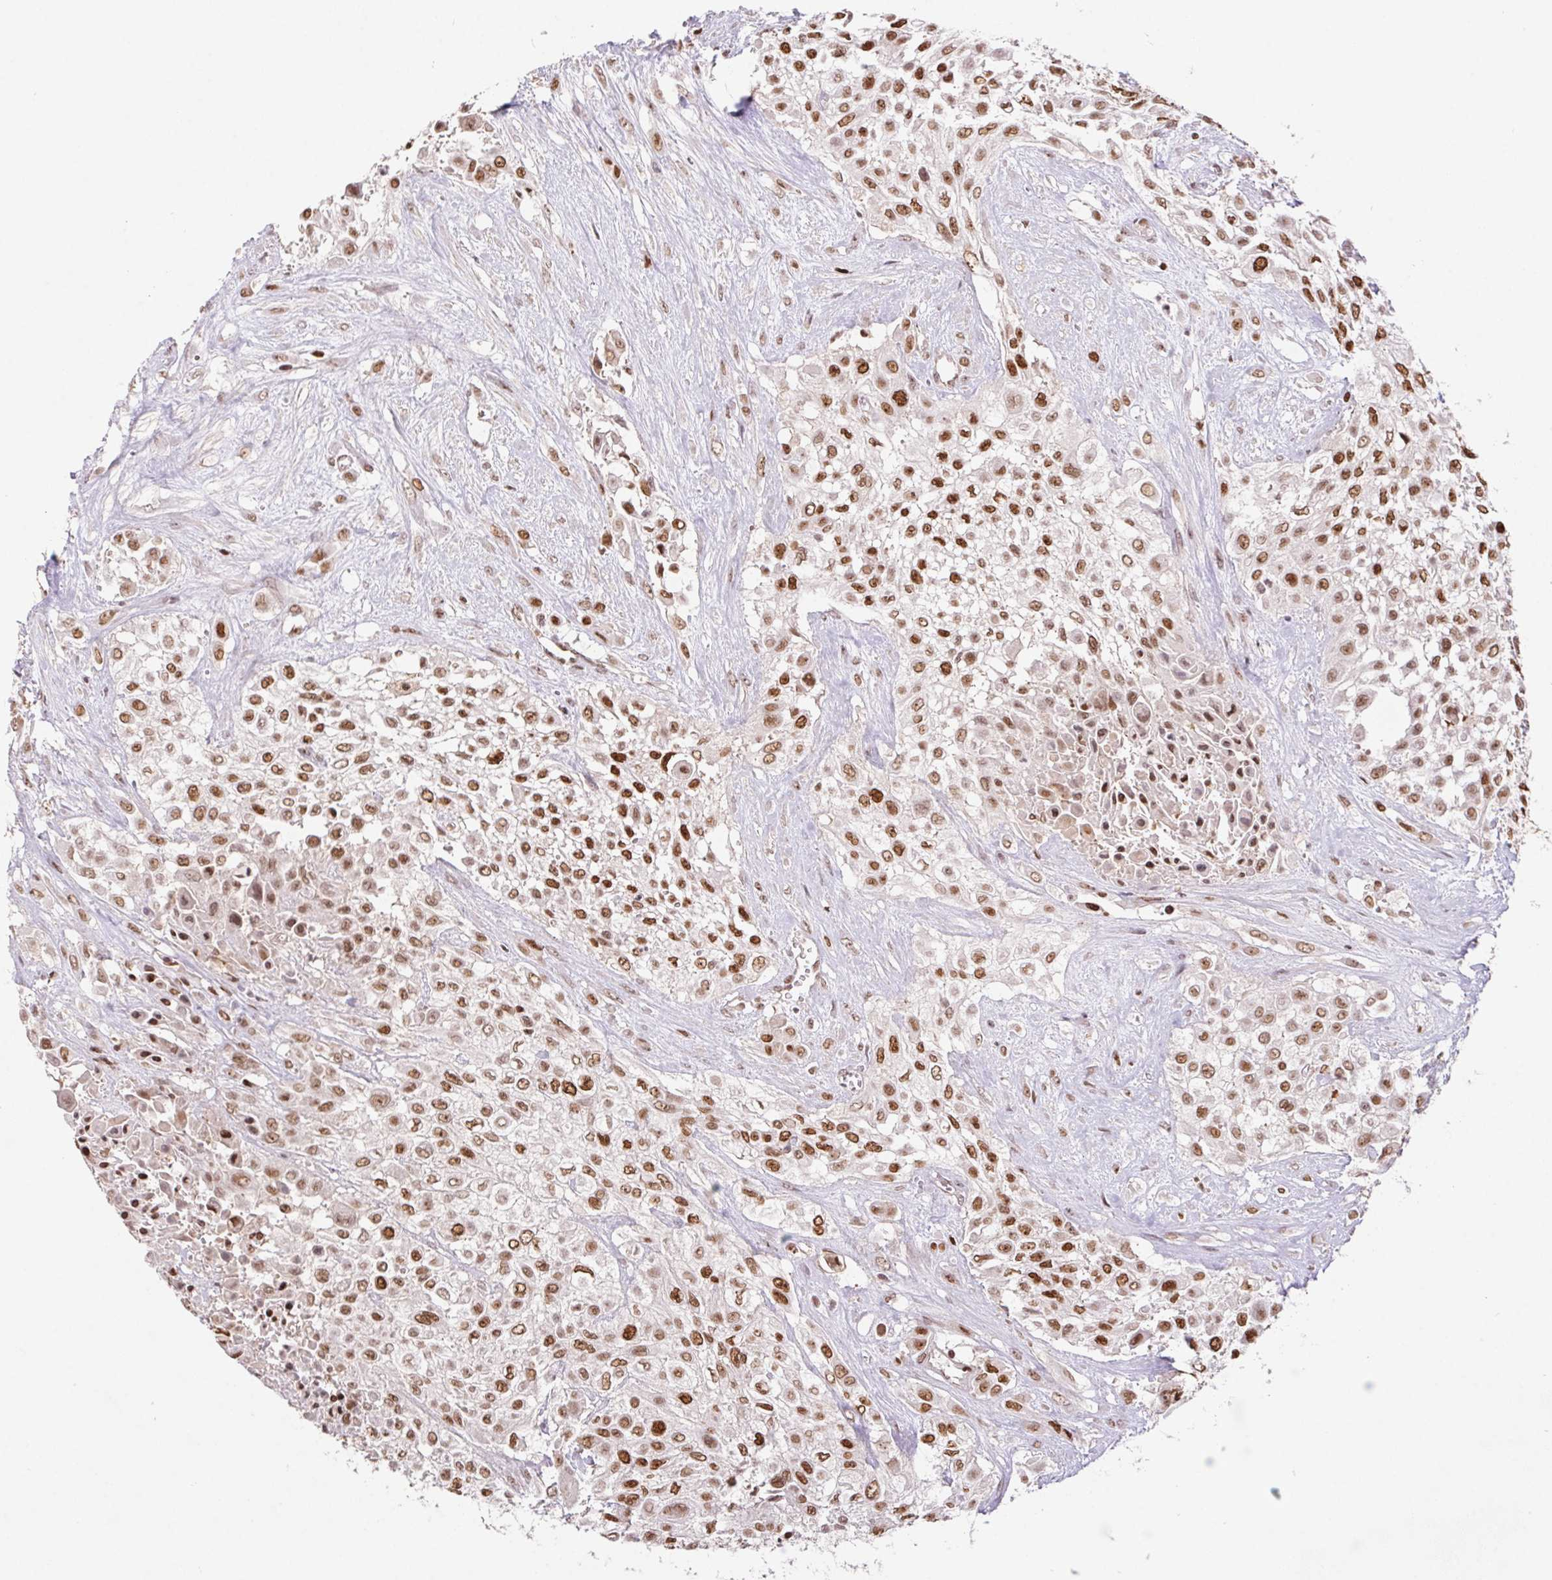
{"staining": {"intensity": "moderate", "quantity": ">75%", "location": "nuclear"}, "tissue": "urothelial cancer", "cell_type": "Tumor cells", "image_type": "cancer", "snomed": [{"axis": "morphology", "description": "Urothelial carcinoma, High grade"}, {"axis": "topography", "description": "Urinary bladder"}], "caption": "Urothelial cancer stained for a protein shows moderate nuclear positivity in tumor cells.", "gene": "POLD3", "patient": {"sex": "male", "age": 57}}